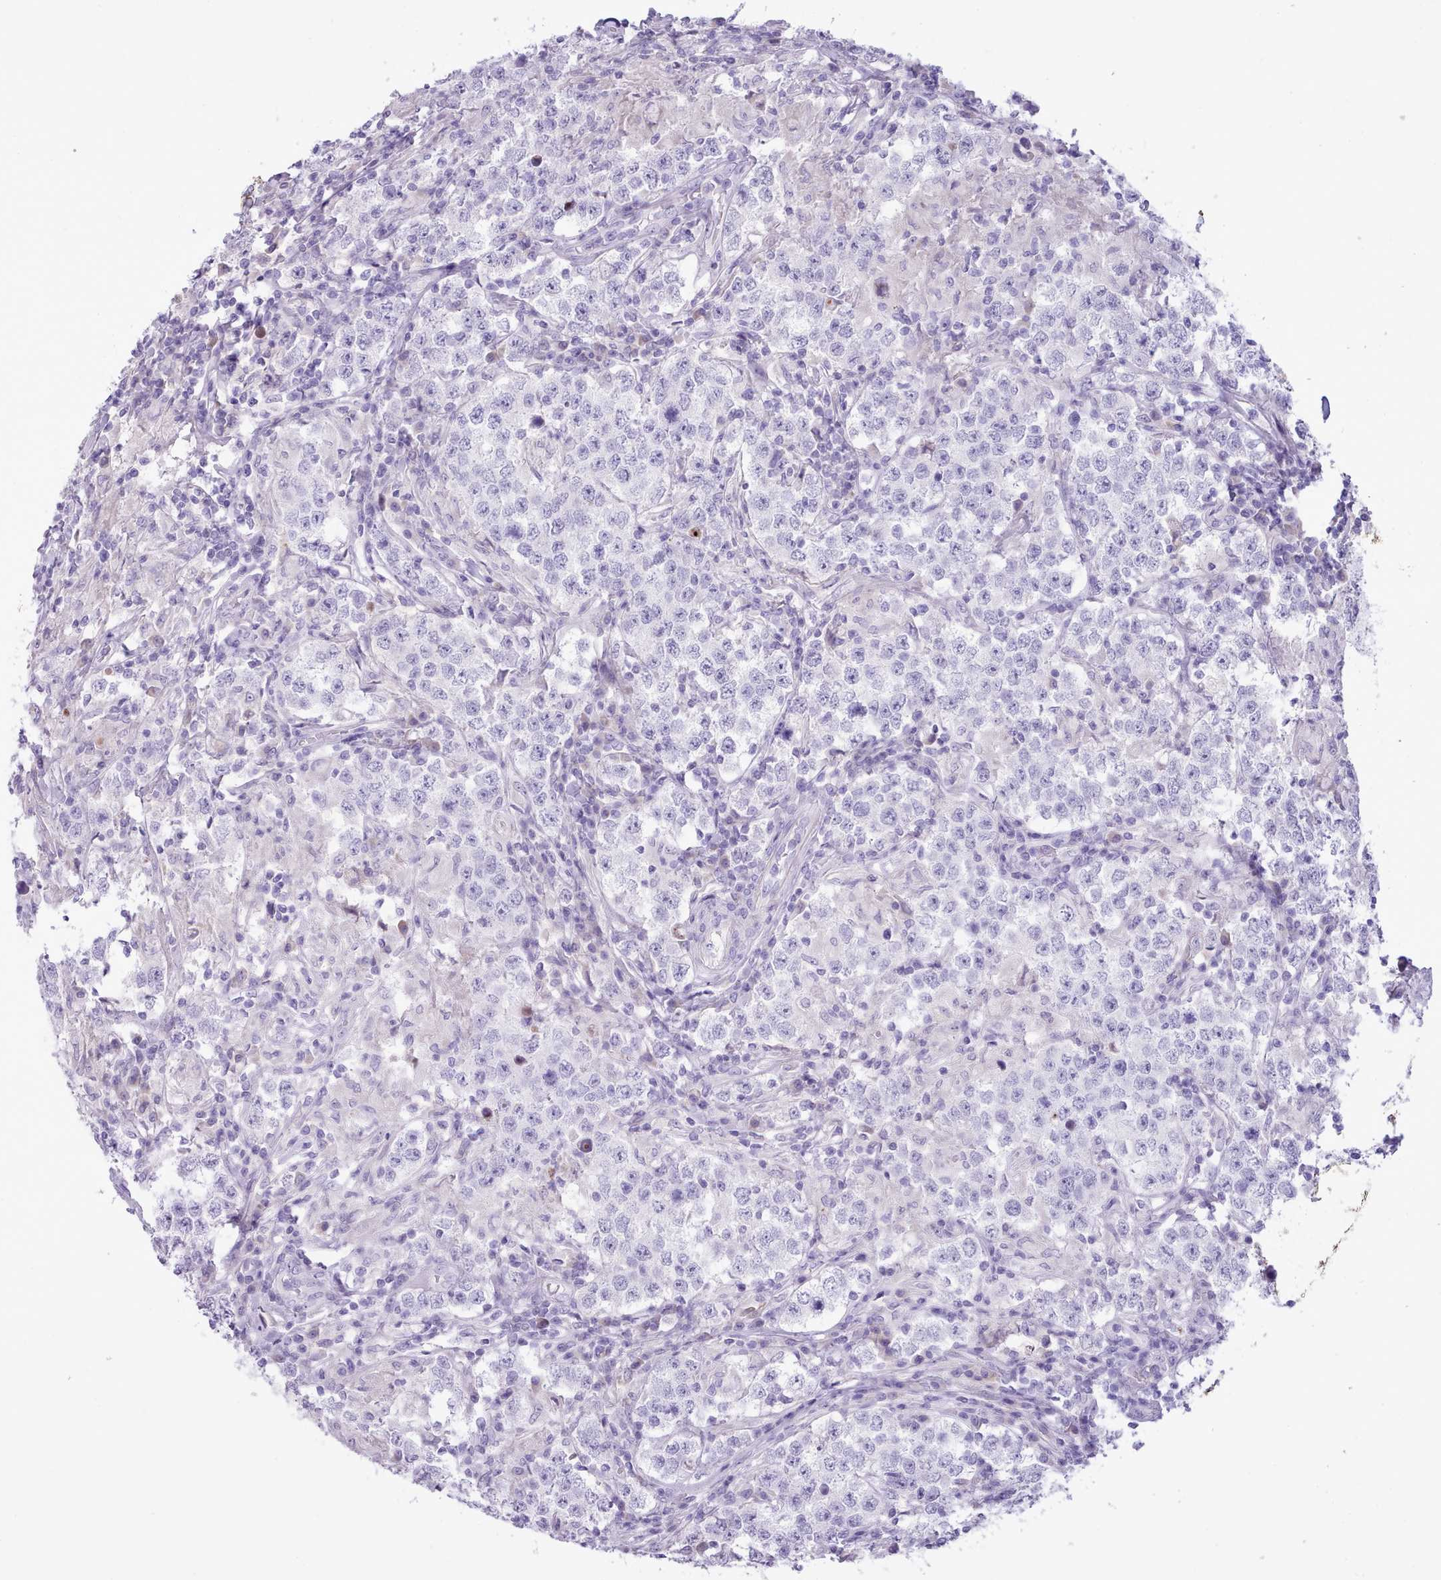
{"staining": {"intensity": "negative", "quantity": "none", "location": "none"}, "tissue": "testis cancer", "cell_type": "Tumor cells", "image_type": "cancer", "snomed": [{"axis": "morphology", "description": "Seminoma, NOS"}, {"axis": "morphology", "description": "Carcinoma, Embryonal, NOS"}, {"axis": "topography", "description": "Testis"}], "caption": "DAB immunohistochemical staining of embryonal carcinoma (testis) displays no significant staining in tumor cells. (DAB immunohistochemistry (IHC) visualized using brightfield microscopy, high magnification).", "gene": "CYP2A13", "patient": {"sex": "male", "age": 41}}